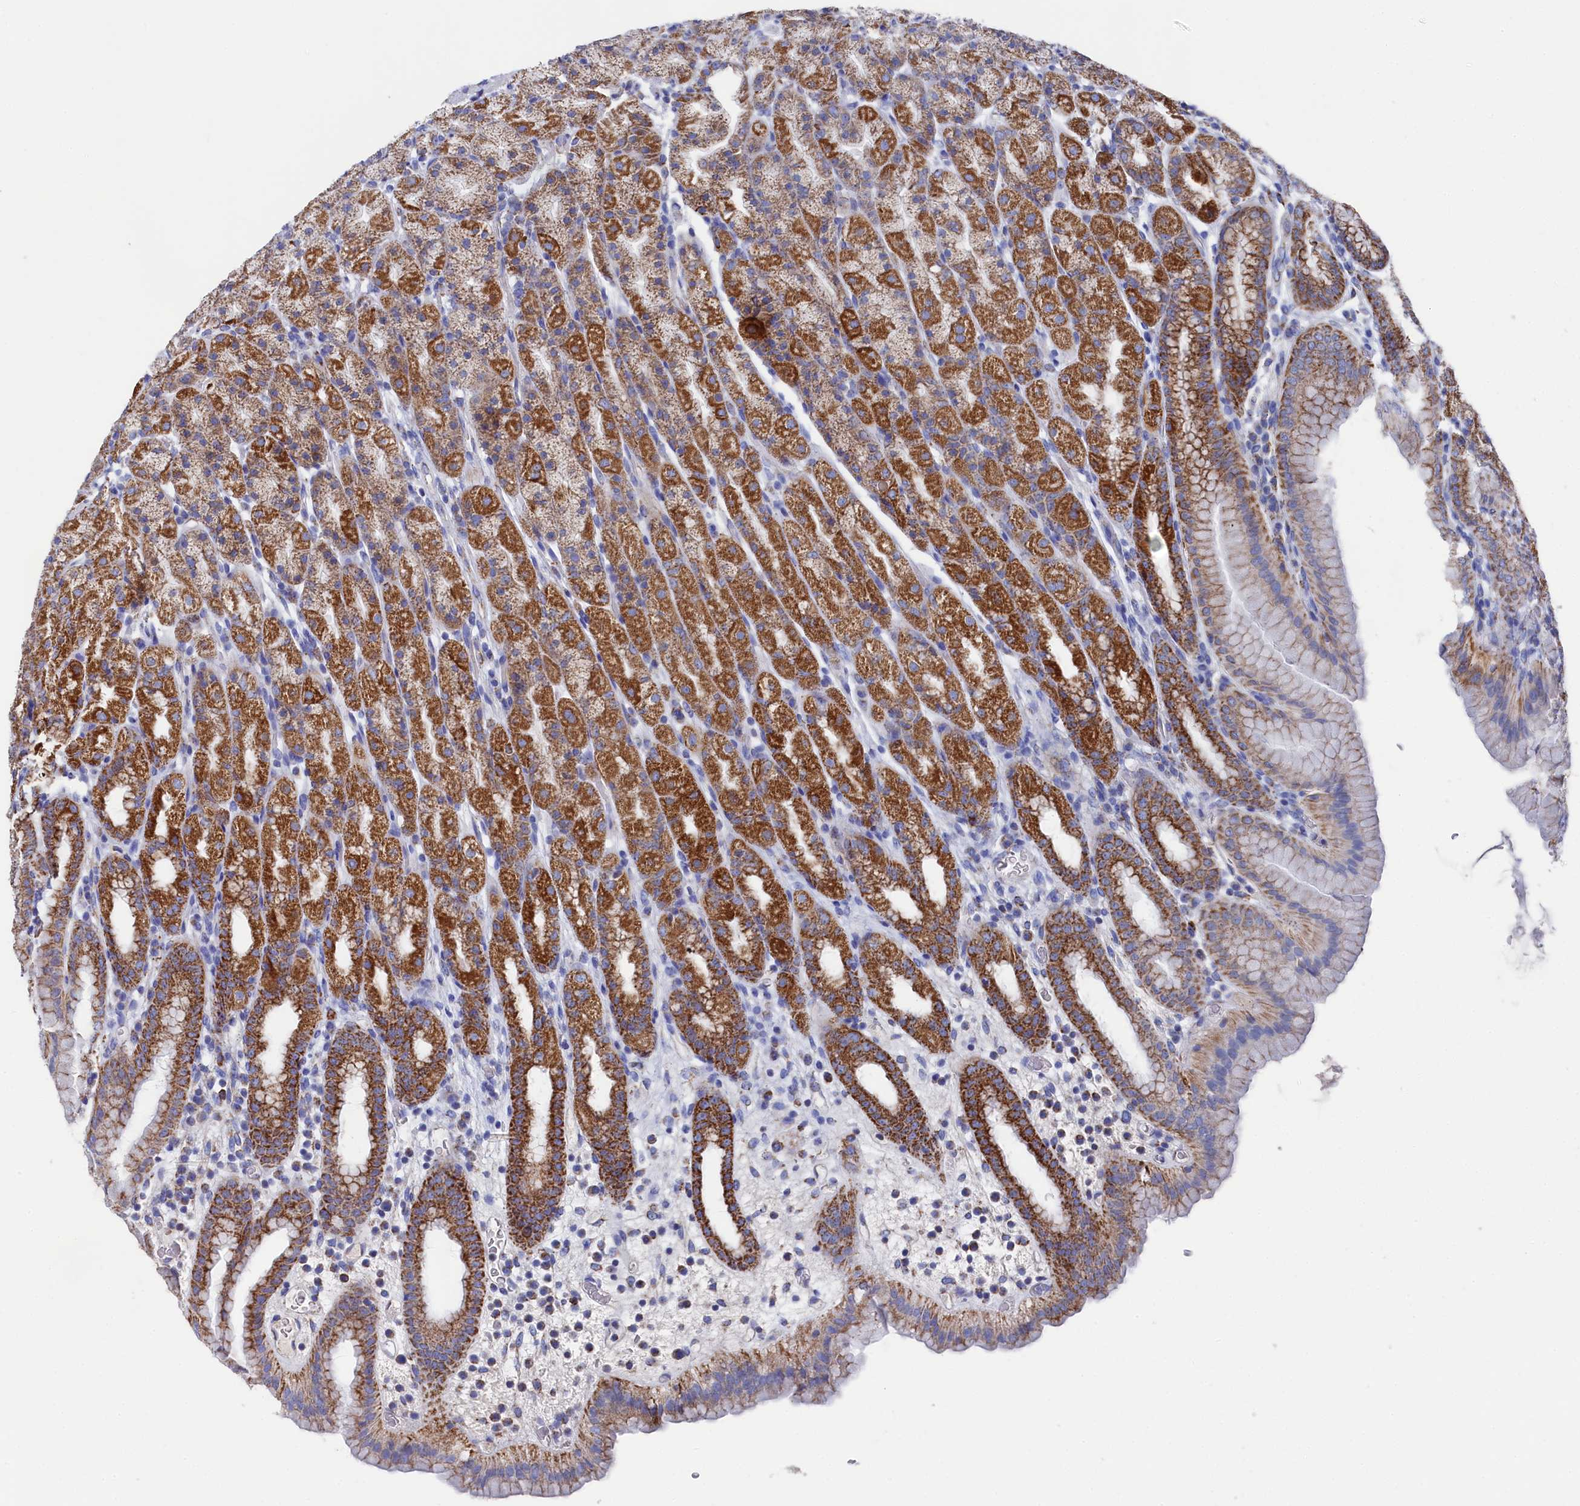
{"staining": {"intensity": "strong", "quantity": ">75%", "location": "cytoplasmic/membranous"}, "tissue": "stomach", "cell_type": "Glandular cells", "image_type": "normal", "snomed": [{"axis": "morphology", "description": "Normal tissue, NOS"}, {"axis": "topography", "description": "Stomach, upper"}], "caption": "Glandular cells display high levels of strong cytoplasmic/membranous positivity in approximately >75% of cells in unremarkable human stomach. The staining was performed using DAB (3,3'-diaminobenzidine), with brown indicating positive protein expression. Nuclei are stained blue with hematoxylin.", "gene": "MMAB", "patient": {"sex": "male", "age": 68}}